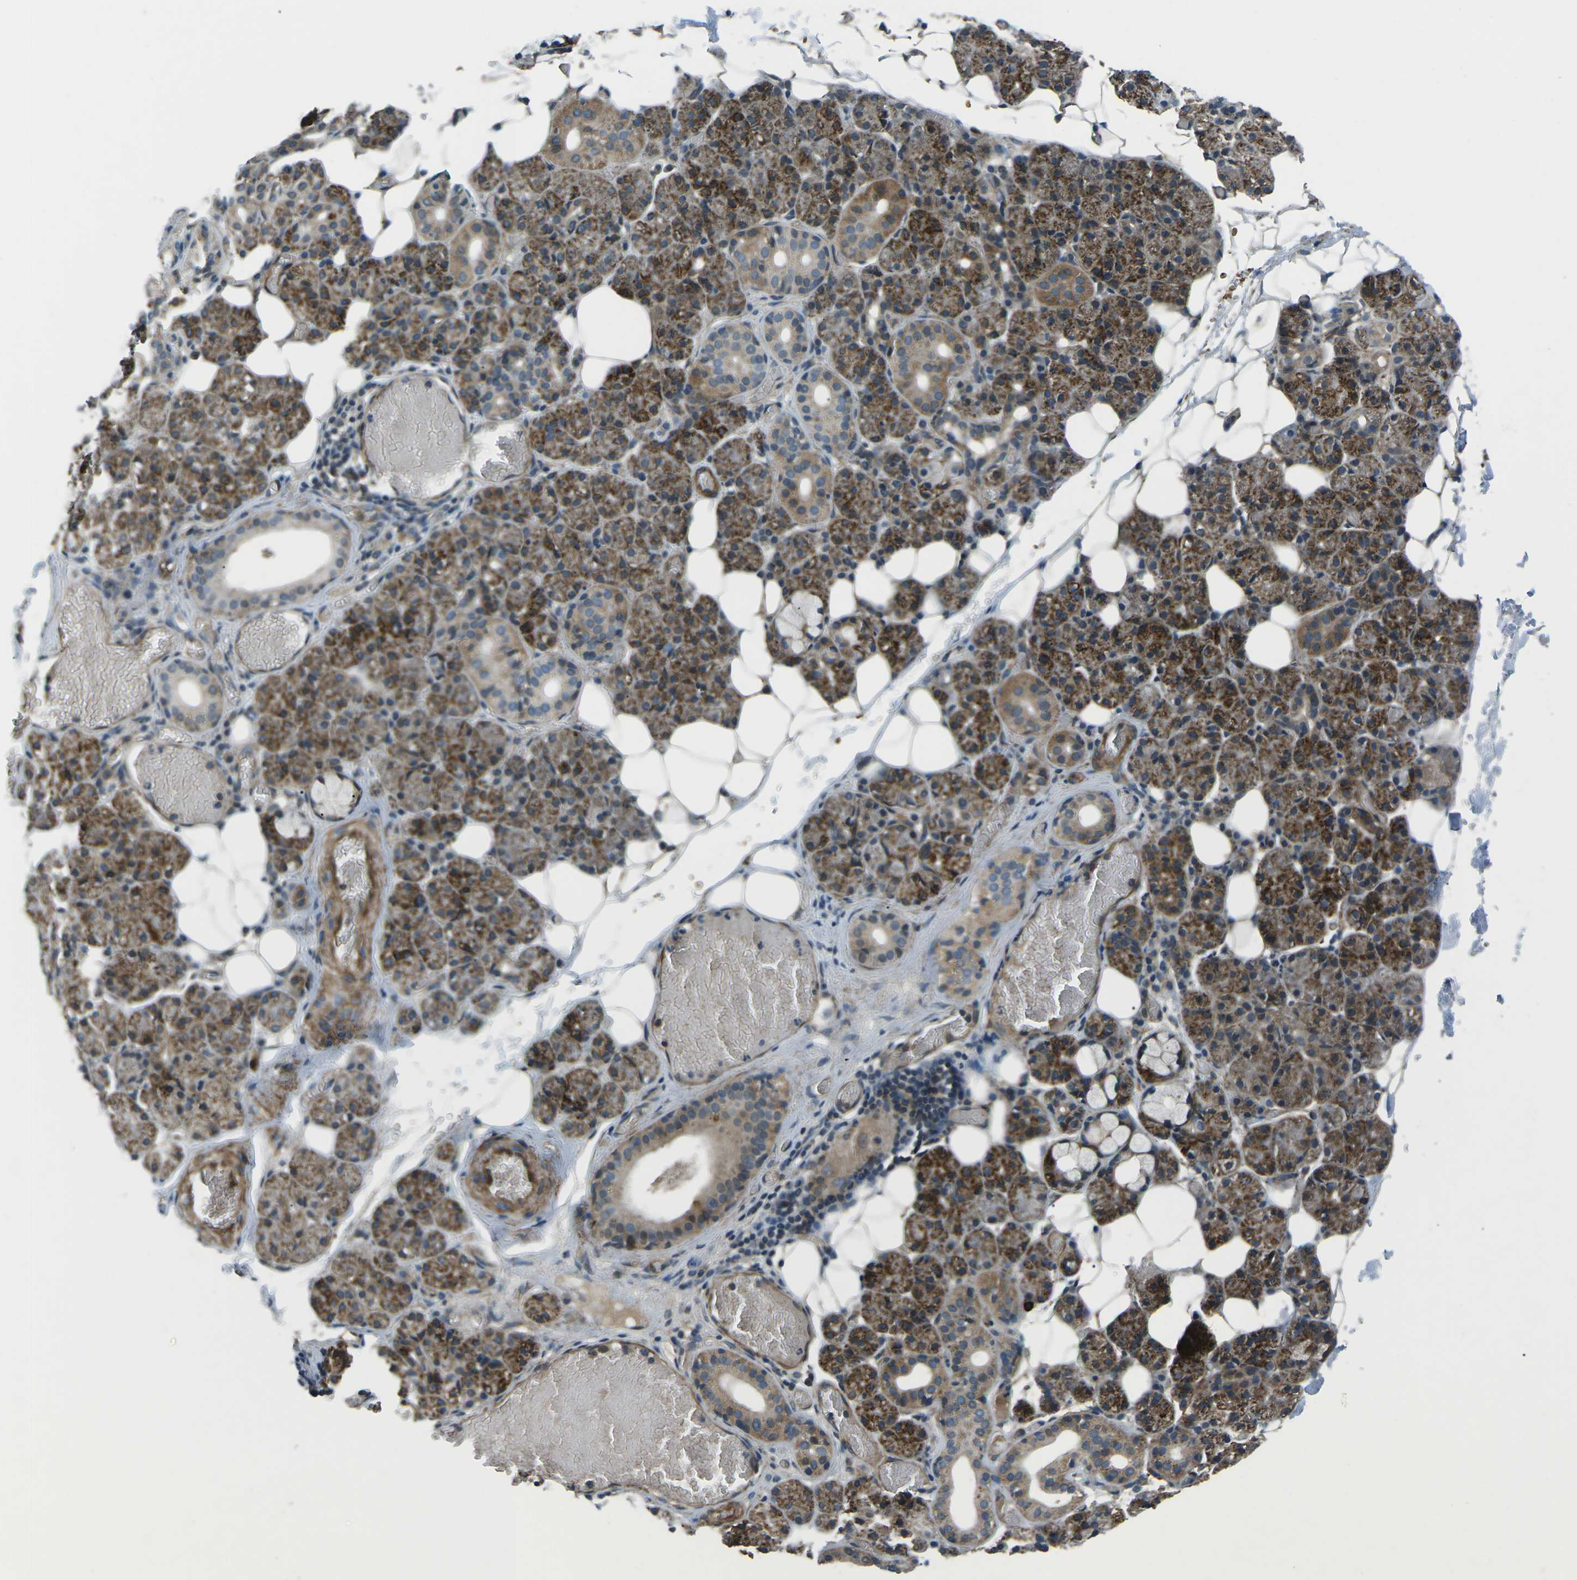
{"staining": {"intensity": "moderate", "quantity": ">75%", "location": "cytoplasmic/membranous"}, "tissue": "salivary gland", "cell_type": "Glandular cells", "image_type": "normal", "snomed": [{"axis": "morphology", "description": "Normal tissue, NOS"}, {"axis": "topography", "description": "Salivary gland"}], "caption": "This photomicrograph demonstrates IHC staining of unremarkable salivary gland, with medium moderate cytoplasmic/membranous expression in approximately >75% of glandular cells.", "gene": "AFAP1", "patient": {"sex": "male", "age": 63}}